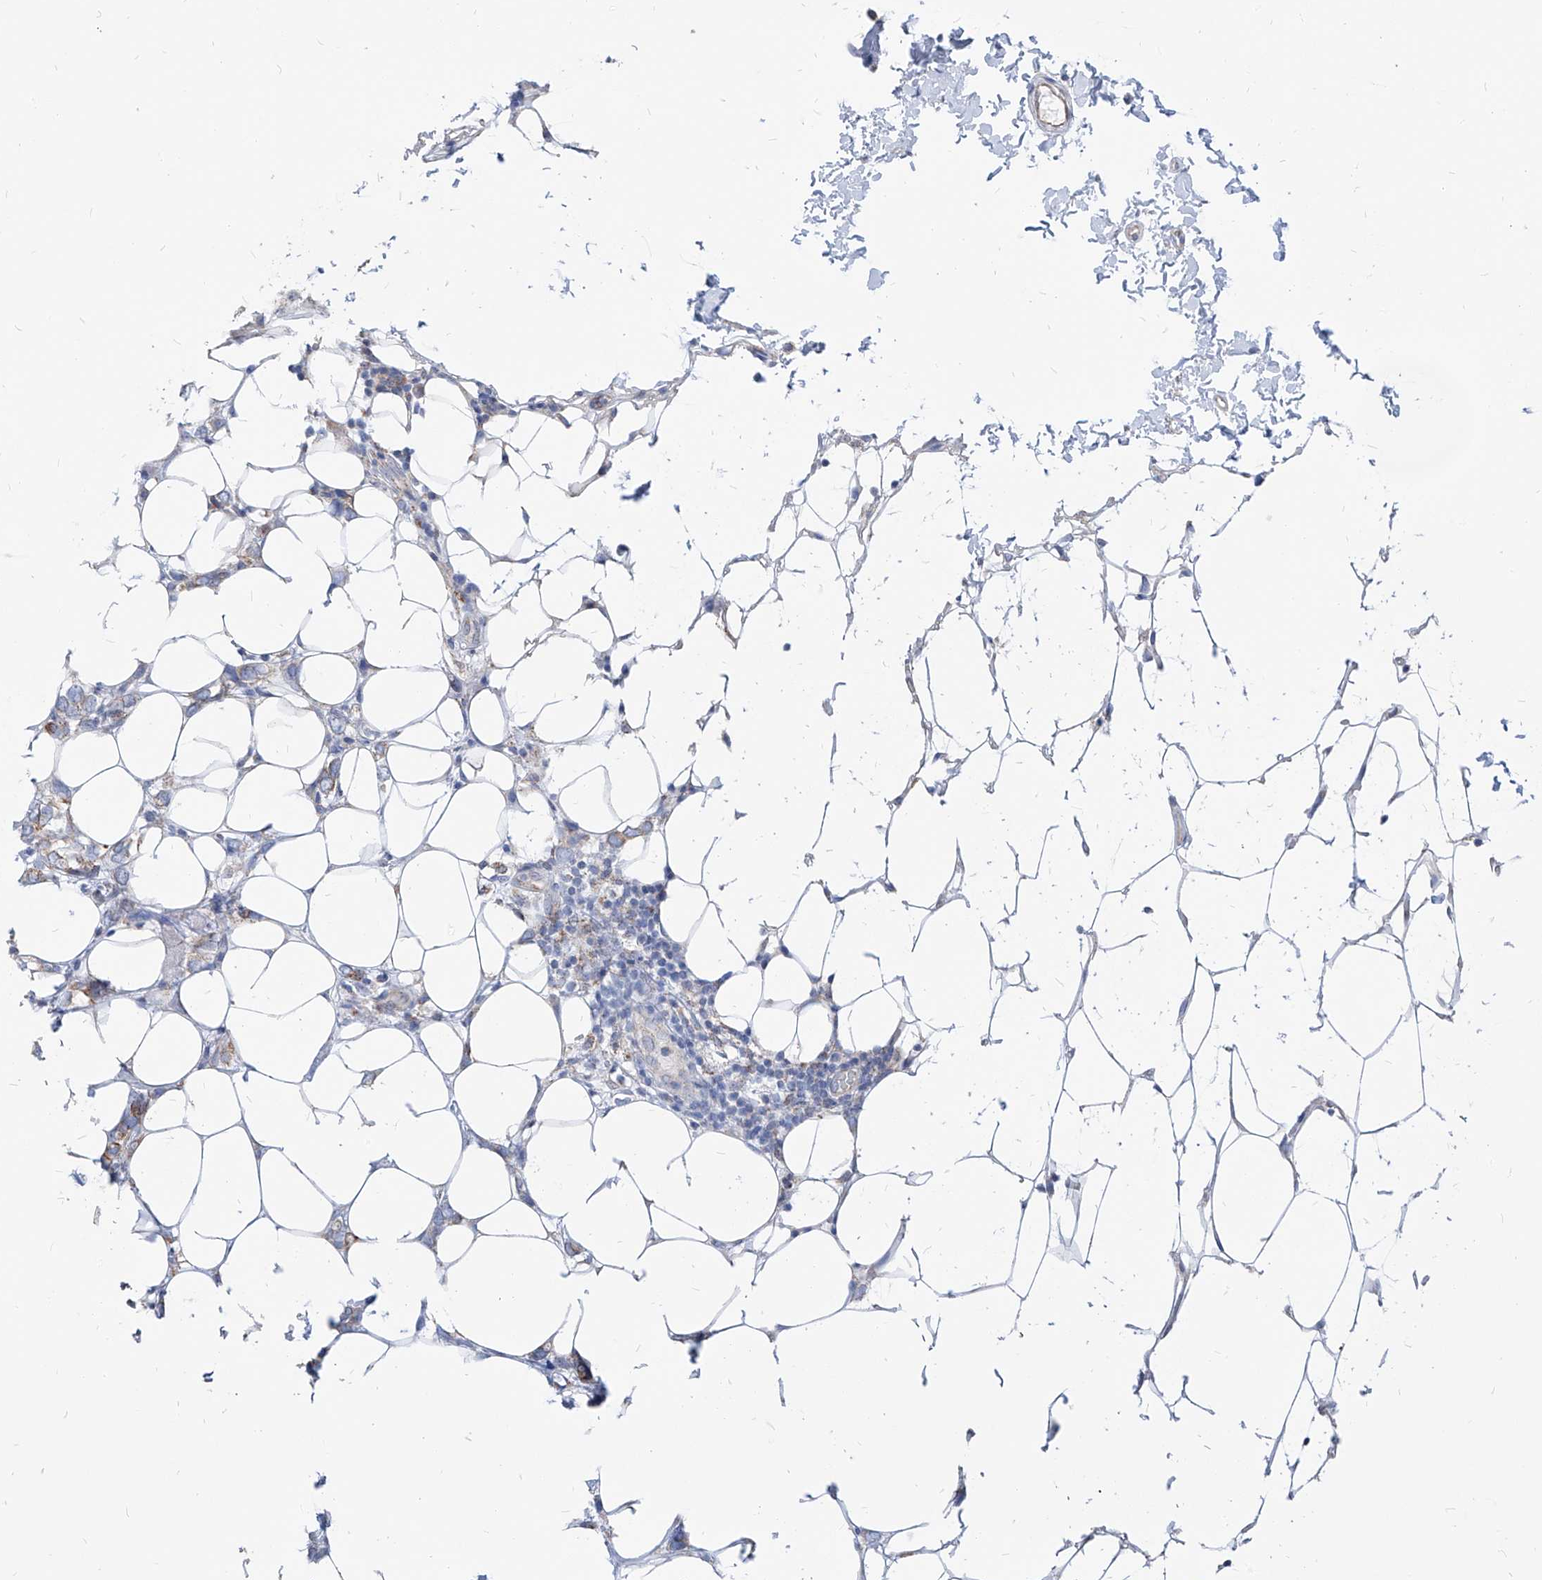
{"staining": {"intensity": "weak", "quantity": "<25%", "location": "cytoplasmic/membranous"}, "tissue": "breast cancer", "cell_type": "Tumor cells", "image_type": "cancer", "snomed": [{"axis": "morphology", "description": "Normal tissue, NOS"}, {"axis": "morphology", "description": "Lobular carcinoma"}, {"axis": "topography", "description": "Breast"}], "caption": "Image shows no protein expression in tumor cells of breast cancer tissue.", "gene": "AGPS", "patient": {"sex": "female", "age": 47}}